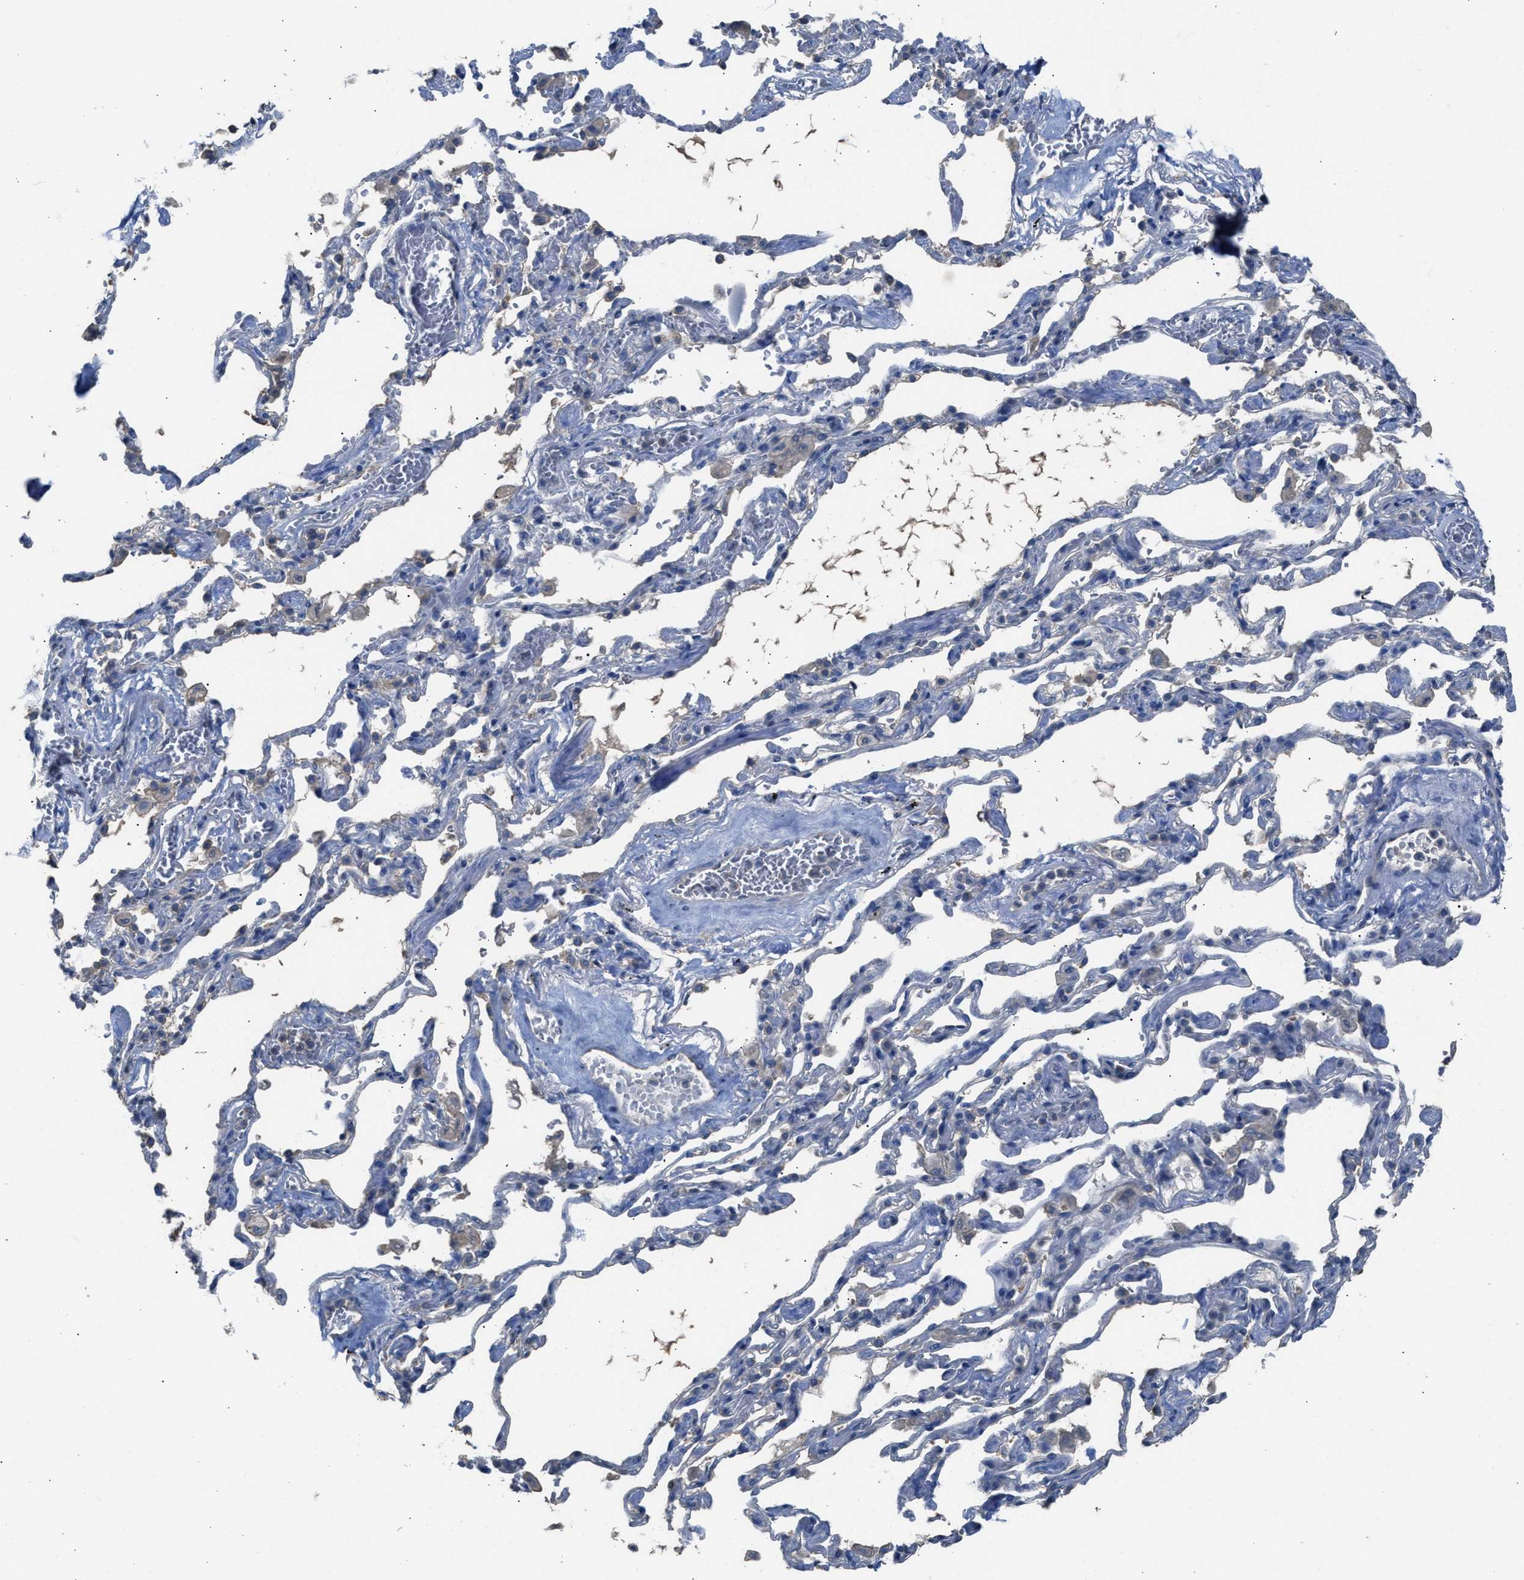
{"staining": {"intensity": "weak", "quantity": "25%-75%", "location": "cytoplasmic/membranous"}, "tissue": "adipose tissue", "cell_type": "Adipocytes", "image_type": "normal", "snomed": [{"axis": "morphology", "description": "Normal tissue, NOS"}, {"axis": "topography", "description": "Cartilage tissue"}, {"axis": "topography", "description": "Lung"}], "caption": "The photomicrograph demonstrates staining of normal adipose tissue, revealing weak cytoplasmic/membranous protein positivity (brown color) within adipocytes.", "gene": "NQO2", "patient": {"sex": "female", "age": 77}}